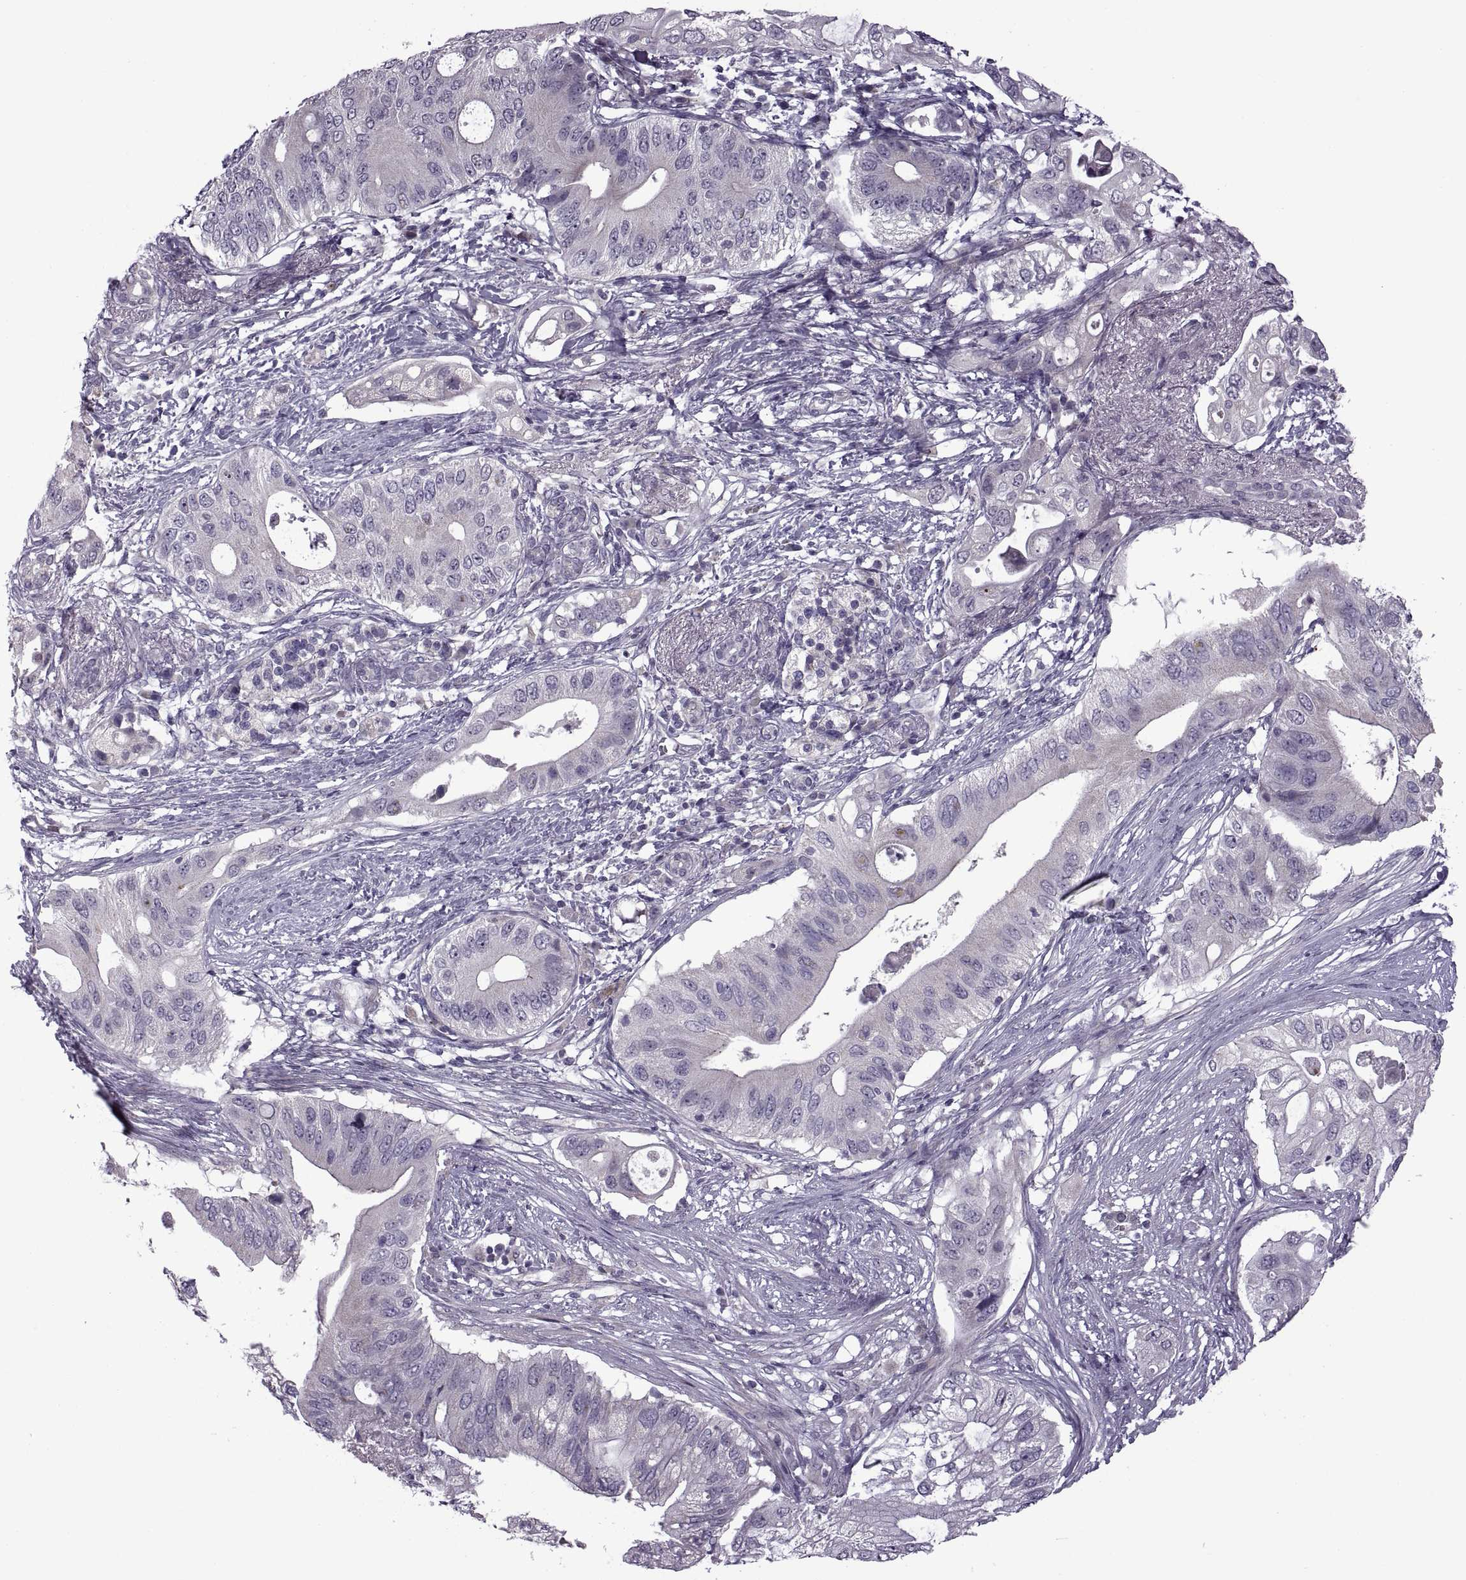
{"staining": {"intensity": "negative", "quantity": "none", "location": "none"}, "tissue": "pancreatic cancer", "cell_type": "Tumor cells", "image_type": "cancer", "snomed": [{"axis": "morphology", "description": "Adenocarcinoma, NOS"}, {"axis": "topography", "description": "Pancreas"}], "caption": "An immunohistochemistry image of pancreatic adenocarcinoma is shown. There is no staining in tumor cells of pancreatic adenocarcinoma.", "gene": "RIPK4", "patient": {"sex": "female", "age": 72}}